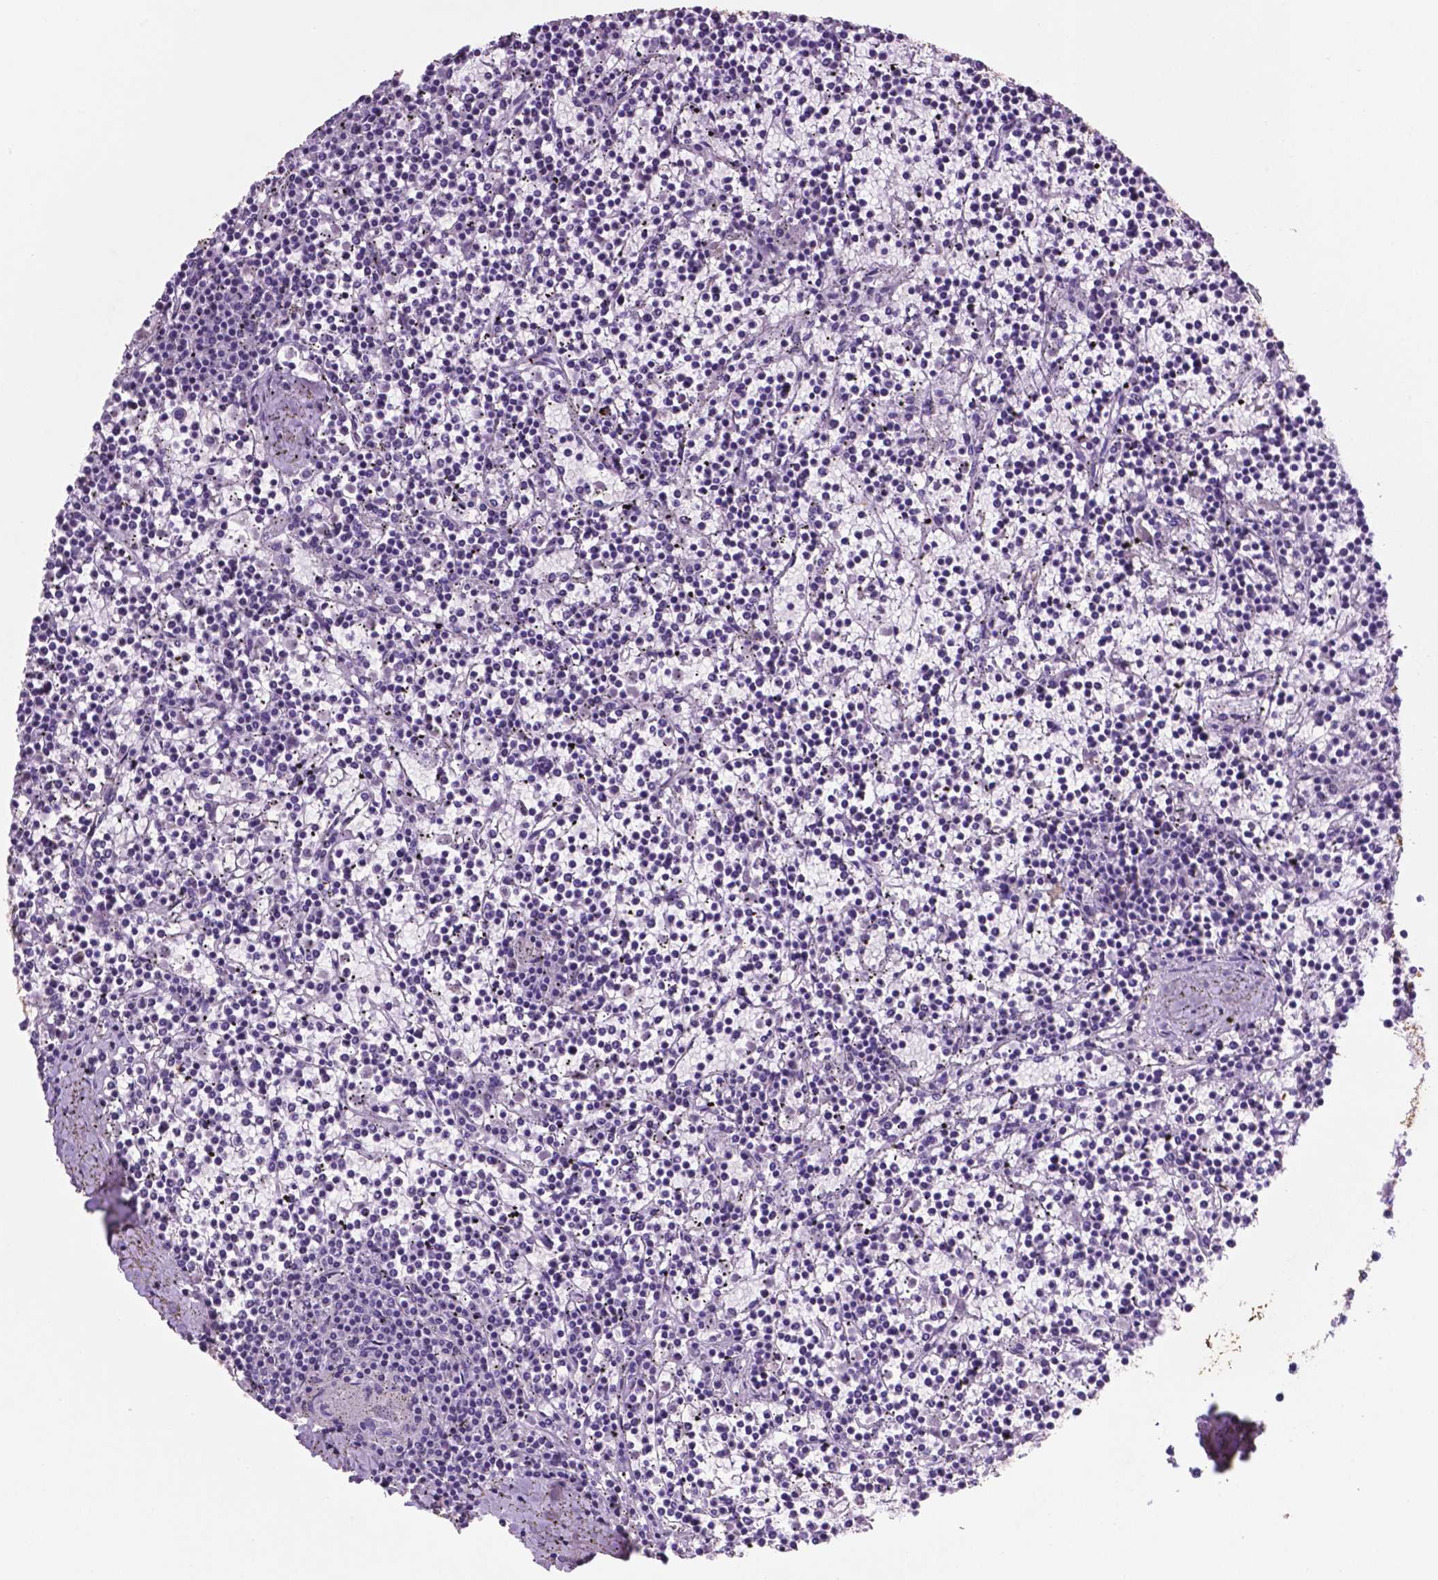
{"staining": {"intensity": "negative", "quantity": "none", "location": "none"}, "tissue": "lymphoma", "cell_type": "Tumor cells", "image_type": "cancer", "snomed": [{"axis": "morphology", "description": "Malignant lymphoma, non-Hodgkin's type, Low grade"}, {"axis": "topography", "description": "Spleen"}], "caption": "This micrograph is of low-grade malignant lymphoma, non-Hodgkin's type stained with immunohistochemistry (IHC) to label a protein in brown with the nuclei are counter-stained blue. There is no expression in tumor cells. Nuclei are stained in blue.", "gene": "C18orf21", "patient": {"sex": "female", "age": 19}}